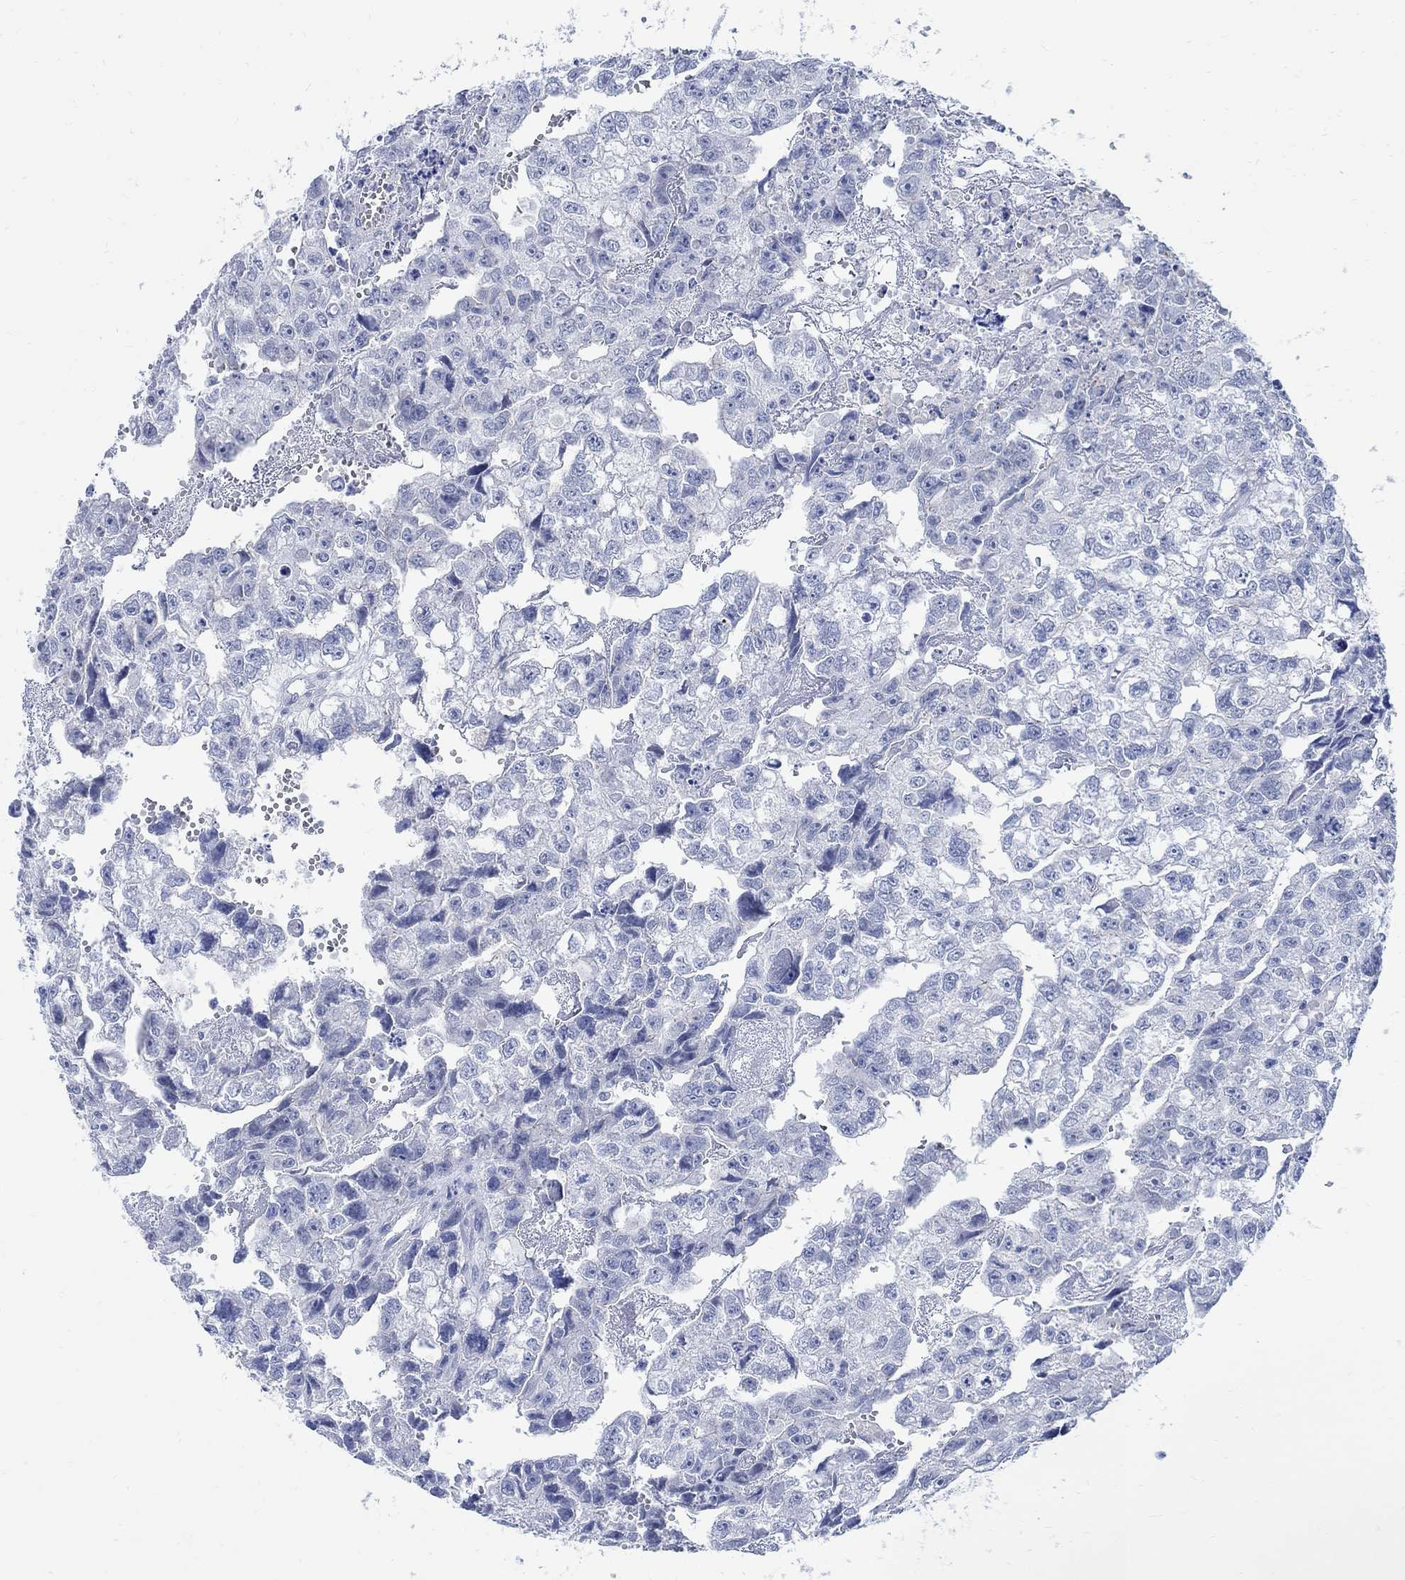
{"staining": {"intensity": "negative", "quantity": "none", "location": "none"}, "tissue": "testis cancer", "cell_type": "Tumor cells", "image_type": "cancer", "snomed": [{"axis": "morphology", "description": "Carcinoma, Embryonal, NOS"}, {"axis": "morphology", "description": "Teratoma, malignant, NOS"}, {"axis": "topography", "description": "Testis"}], "caption": "Tumor cells show no significant protein positivity in testis malignant teratoma. (DAB immunohistochemistry, high magnification).", "gene": "CAMK2N1", "patient": {"sex": "male", "age": 44}}